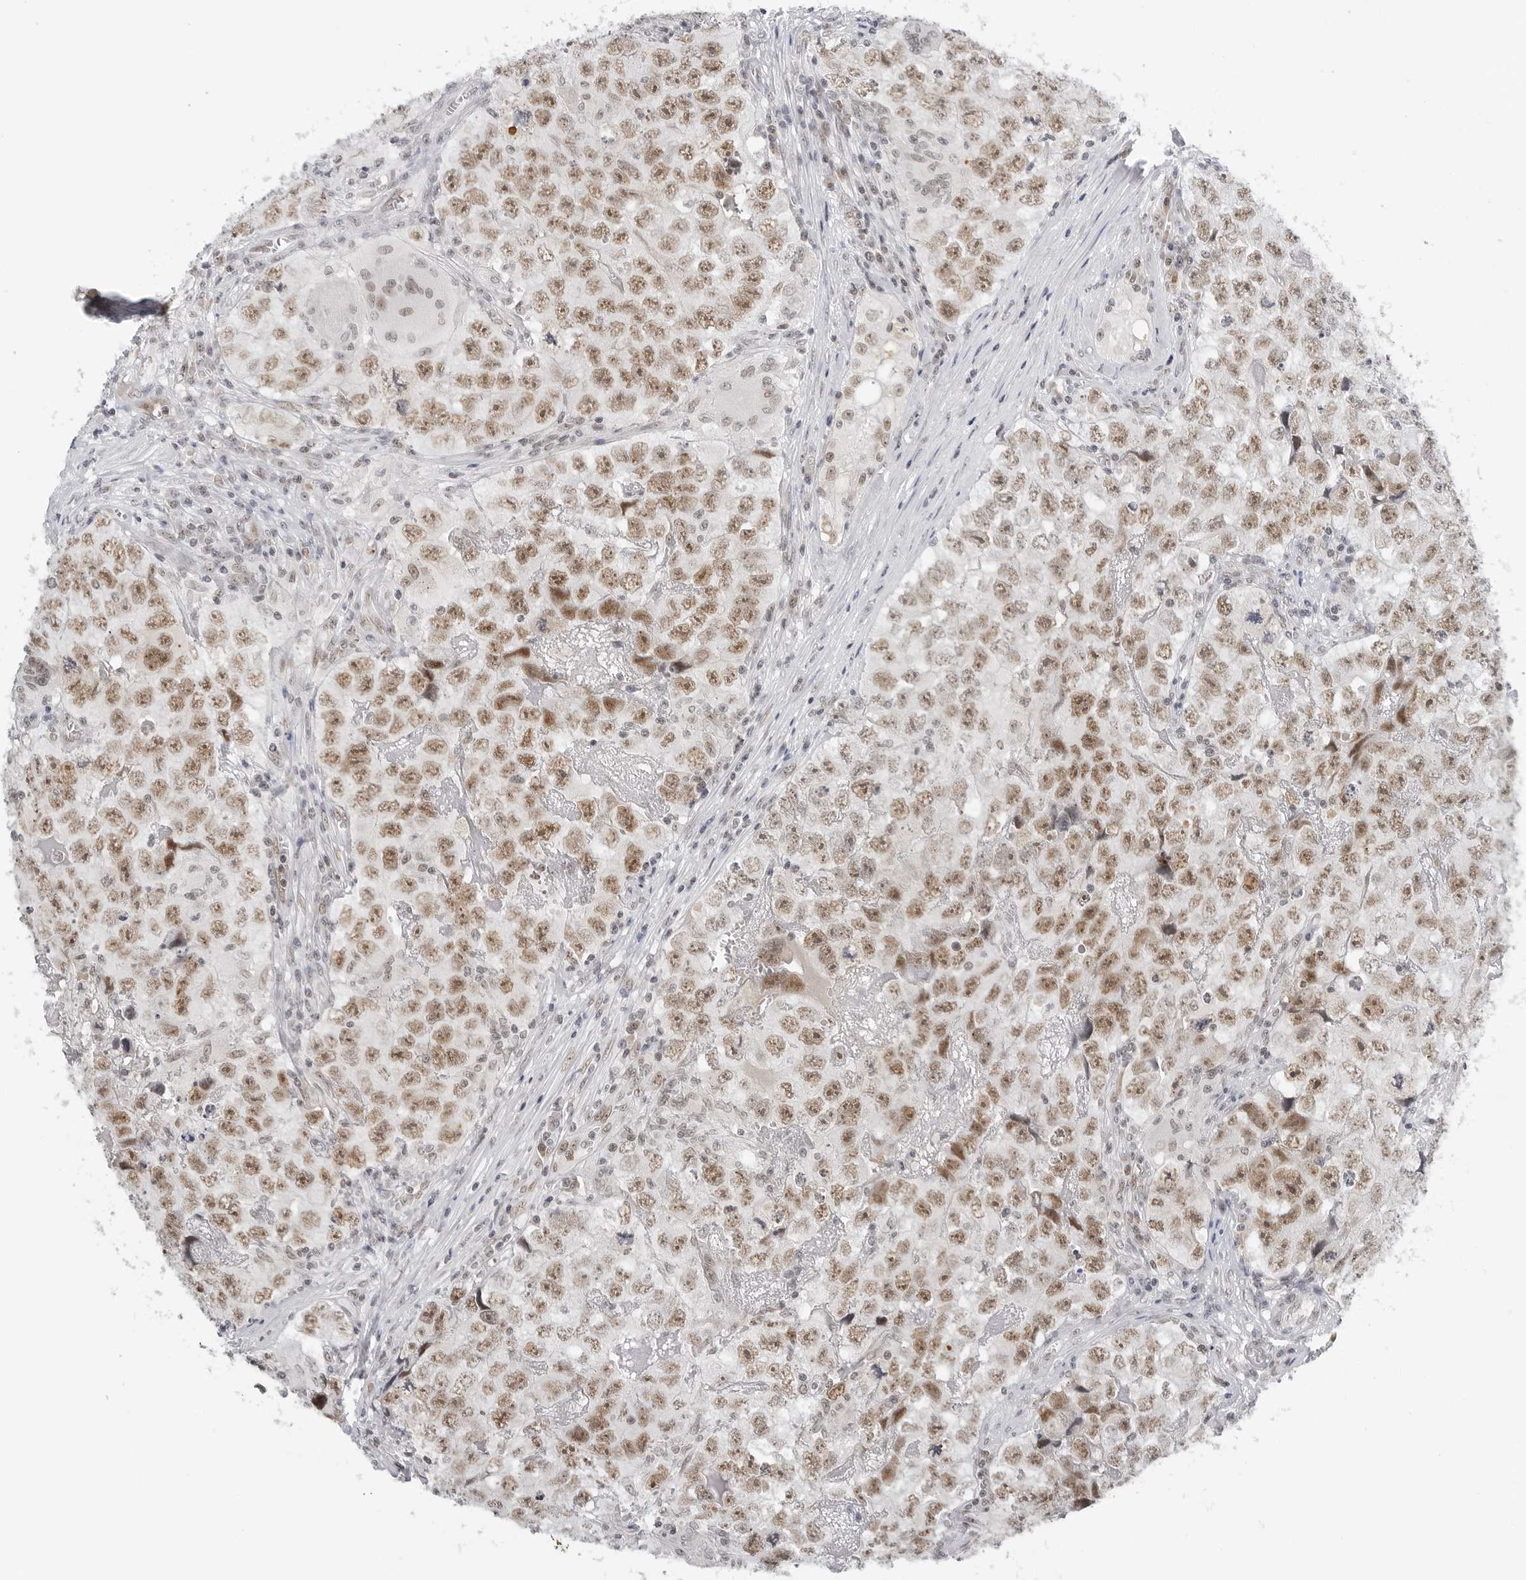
{"staining": {"intensity": "moderate", "quantity": ">75%", "location": "nuclear"}, "tissue": "testis cancer", "cell_type": "Tumor cells", "image_type": "cancer", "snomed": [{"axis": "morphology", "description": "Seminoma, NOS"}, {"axis": "morphology", "description": "Carcinoma, Embryonal, NOS"}, {"axis": "topography", "description": "Testis"}], "caption": "Human embryonal carcinoma (testis) stained with a protein marker exhibits moderate staining in tumor cells.", "gene": "WRAP53", "patient": {"sex": "male", "age": 43}}